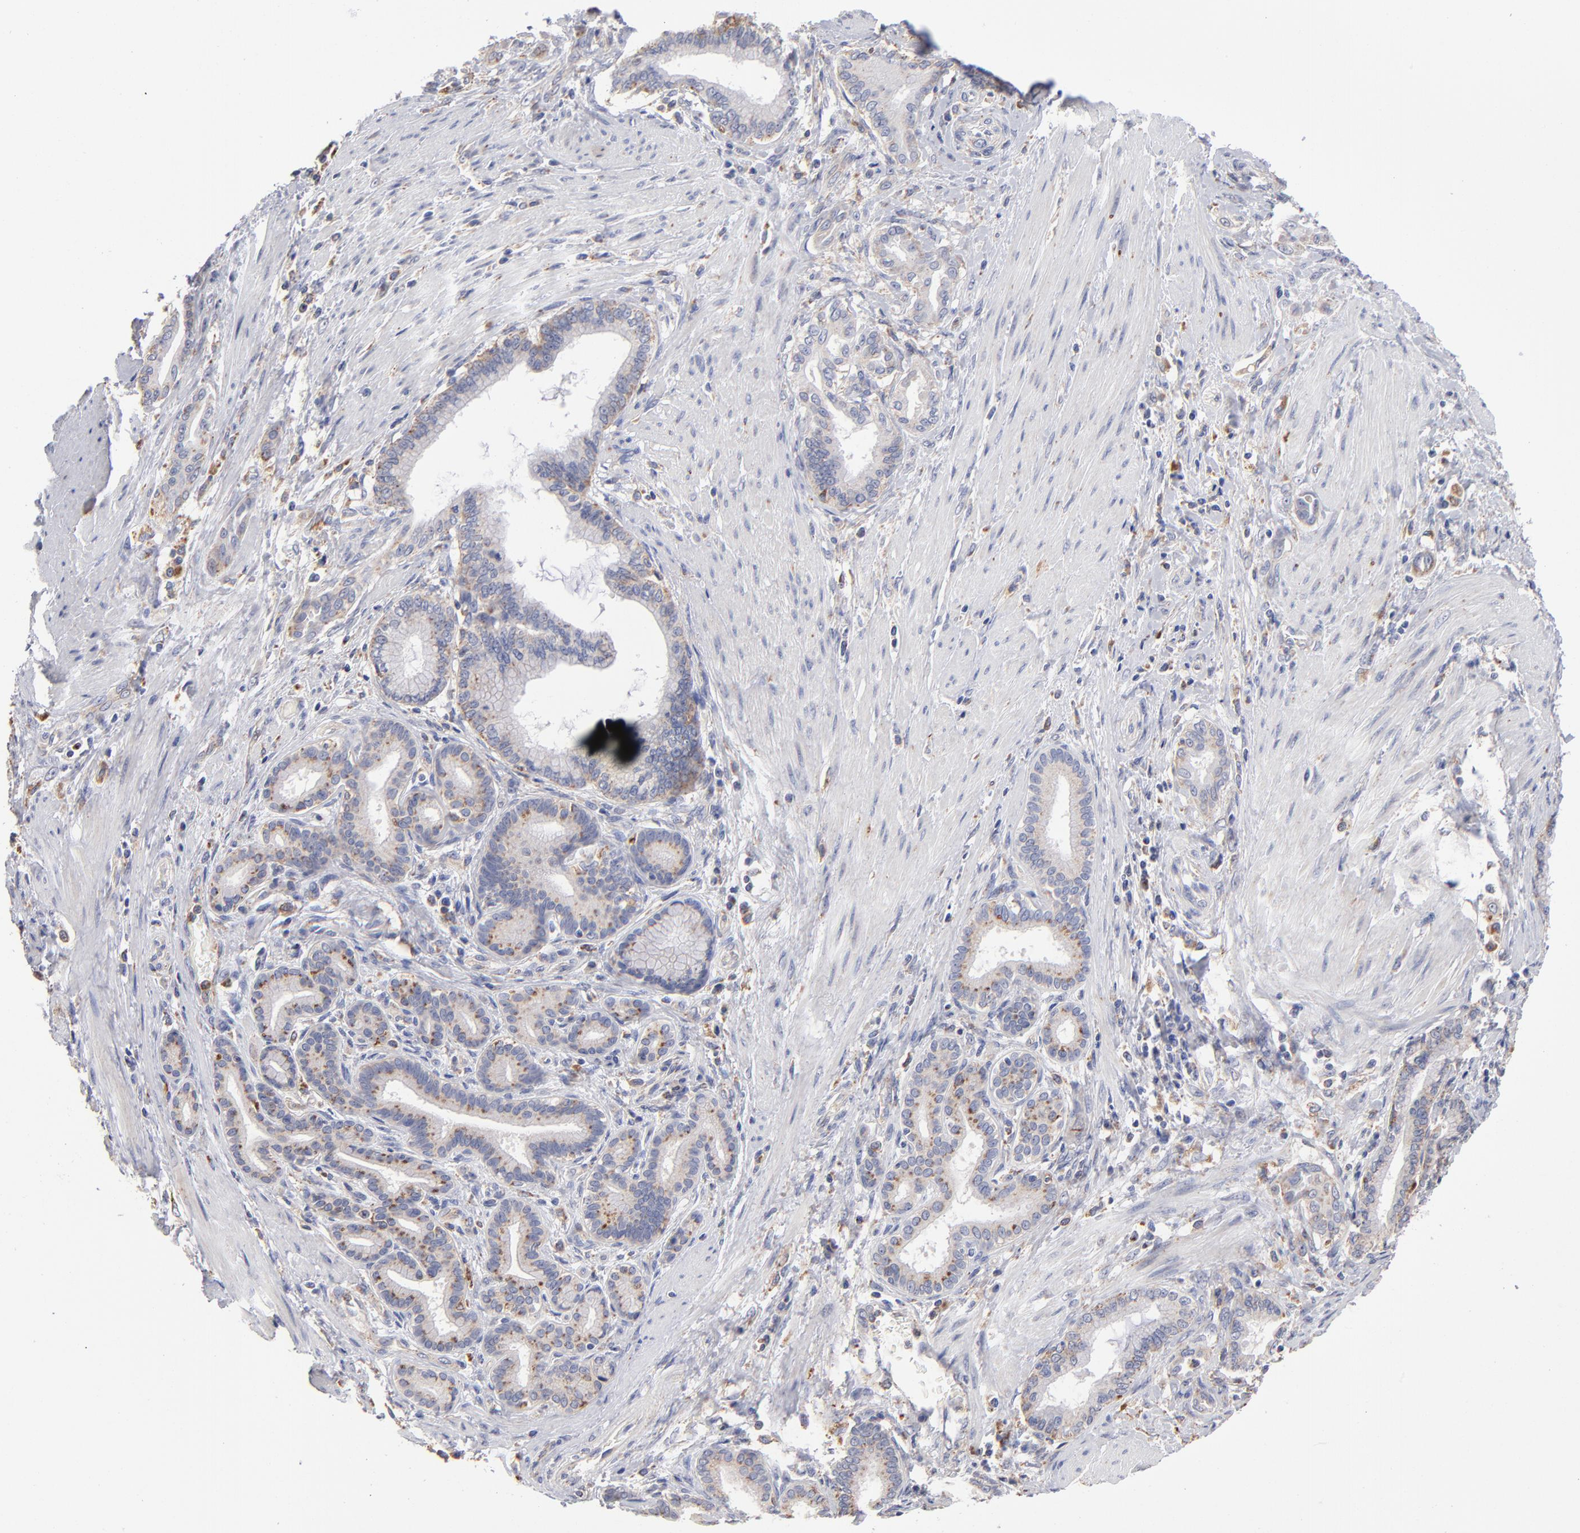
{"staining": {"intensity": "weak", "quantity": "<25%", "location": "cytoplasmic/membranous"}, "tissue": "pancreatic cancer", "cell_type": "Tumor cells", "image_type": "cancer", "snomed": [{"axis": "morphology", "description": "Adenocarcinoma, NOS"}, {"axis": "topography", "description": "Pancreas"}], "caption": "This image is of adenocarcinoma (pancreatic) stained with immunohistochemistry (IHC) to label a protein in brown with the nuclei are counter-stained blue. There is no positivity in tumor cells.", "gene": "RRAGB", "patient": {"sex": "female", "age": 64}}